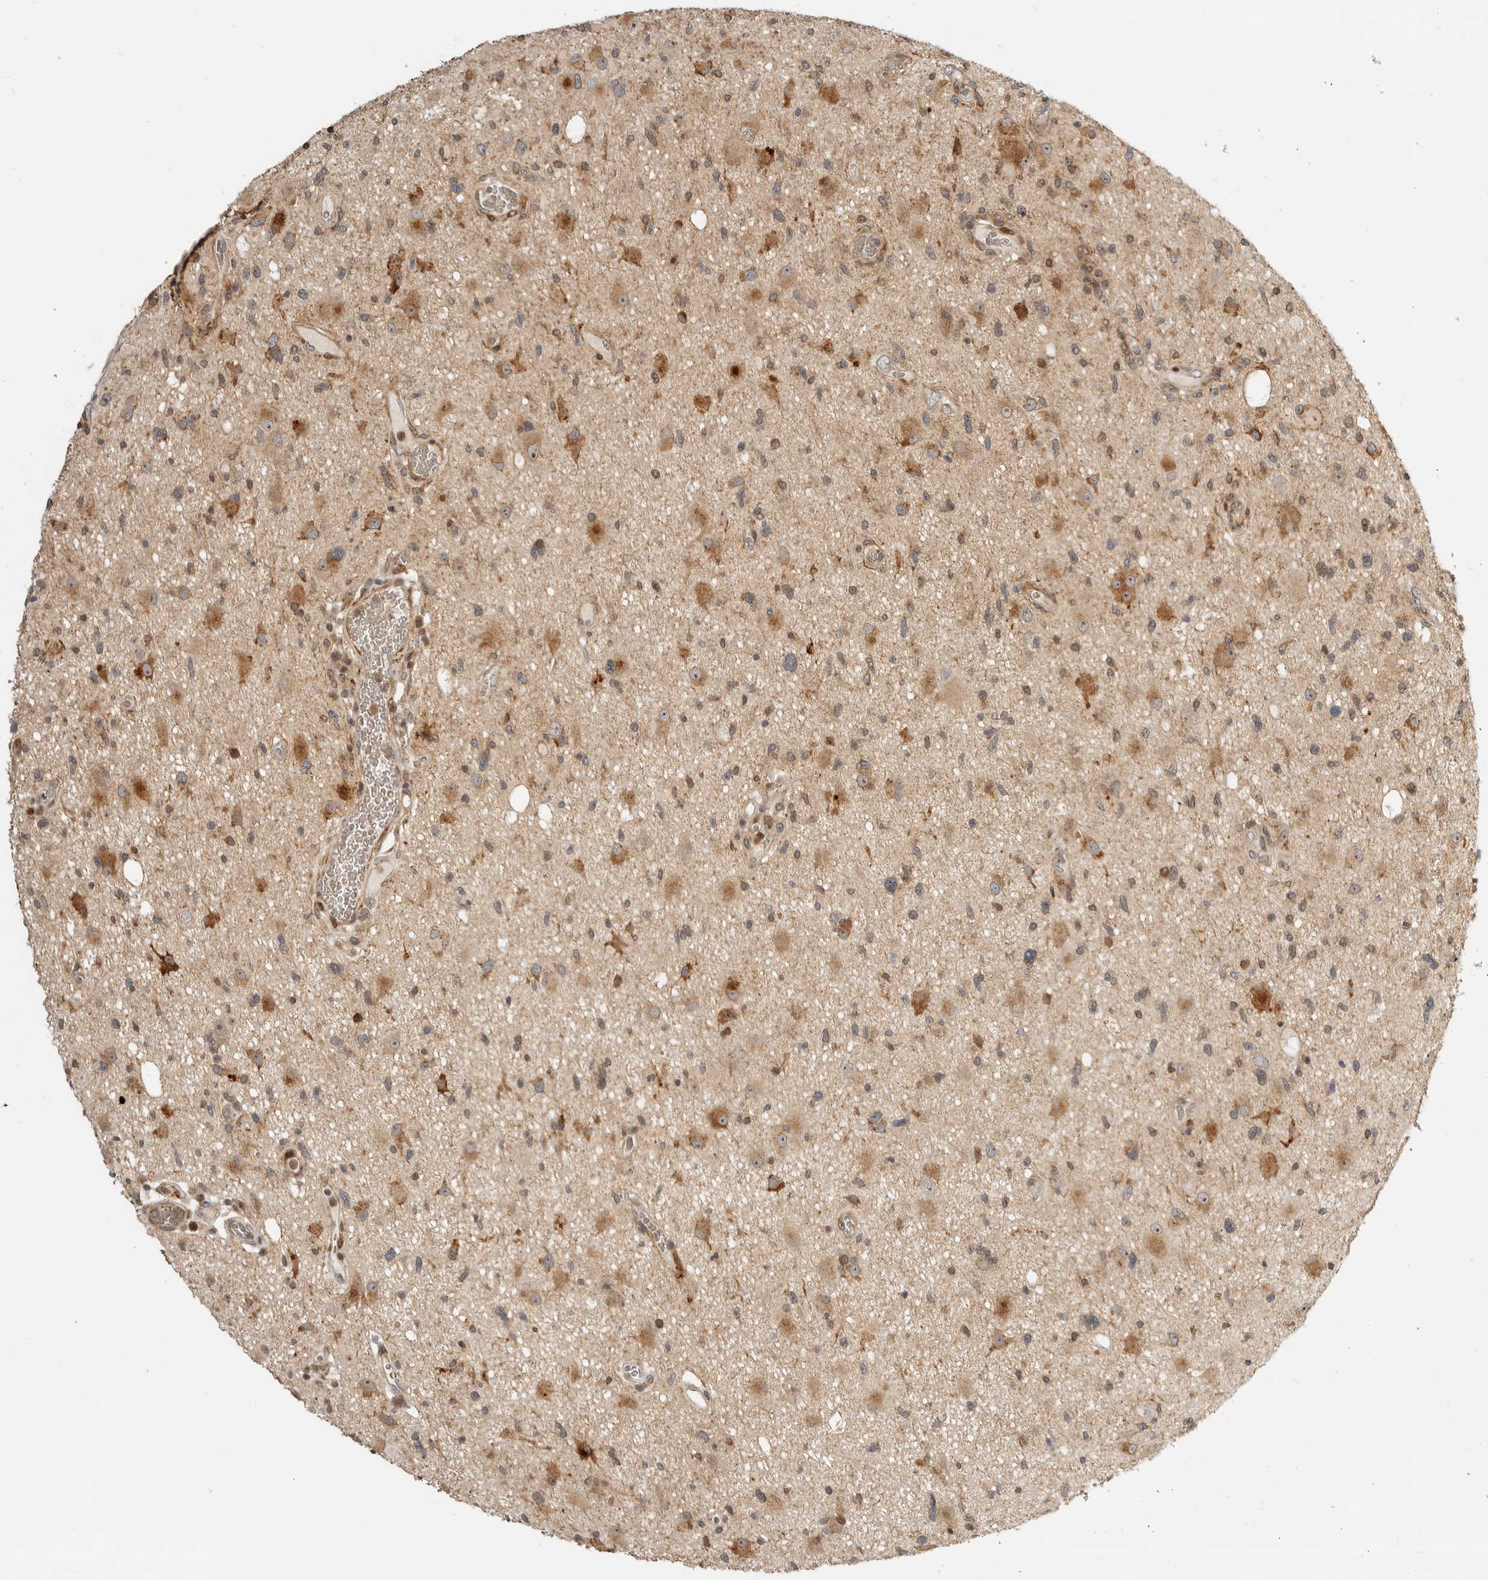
{"staining": {"intensity": "moderate", "quantity": "25%-75%", "location": "cytoplasmic/membranous"}, "tissue": "glioma", "cell_type": "Tumor cells", "image_type": "cancer", "snomed": [{"axis": "morphology", "description": "Glioma, malignant, High grade"}, {"axis": "topography", "description": "Brain"}], "caption": "IHC histopathology image of neoplastic tissue: human glioma stained using IHC exhibits medium levels of moderate protein expression localized specifically in the cytoplasmic/membranous of tumor cells, appearing as a cytoplasmic/membranous brown color.", "gene": "CSNK1G3", "patient": {"sex": "male", "age": 33}}